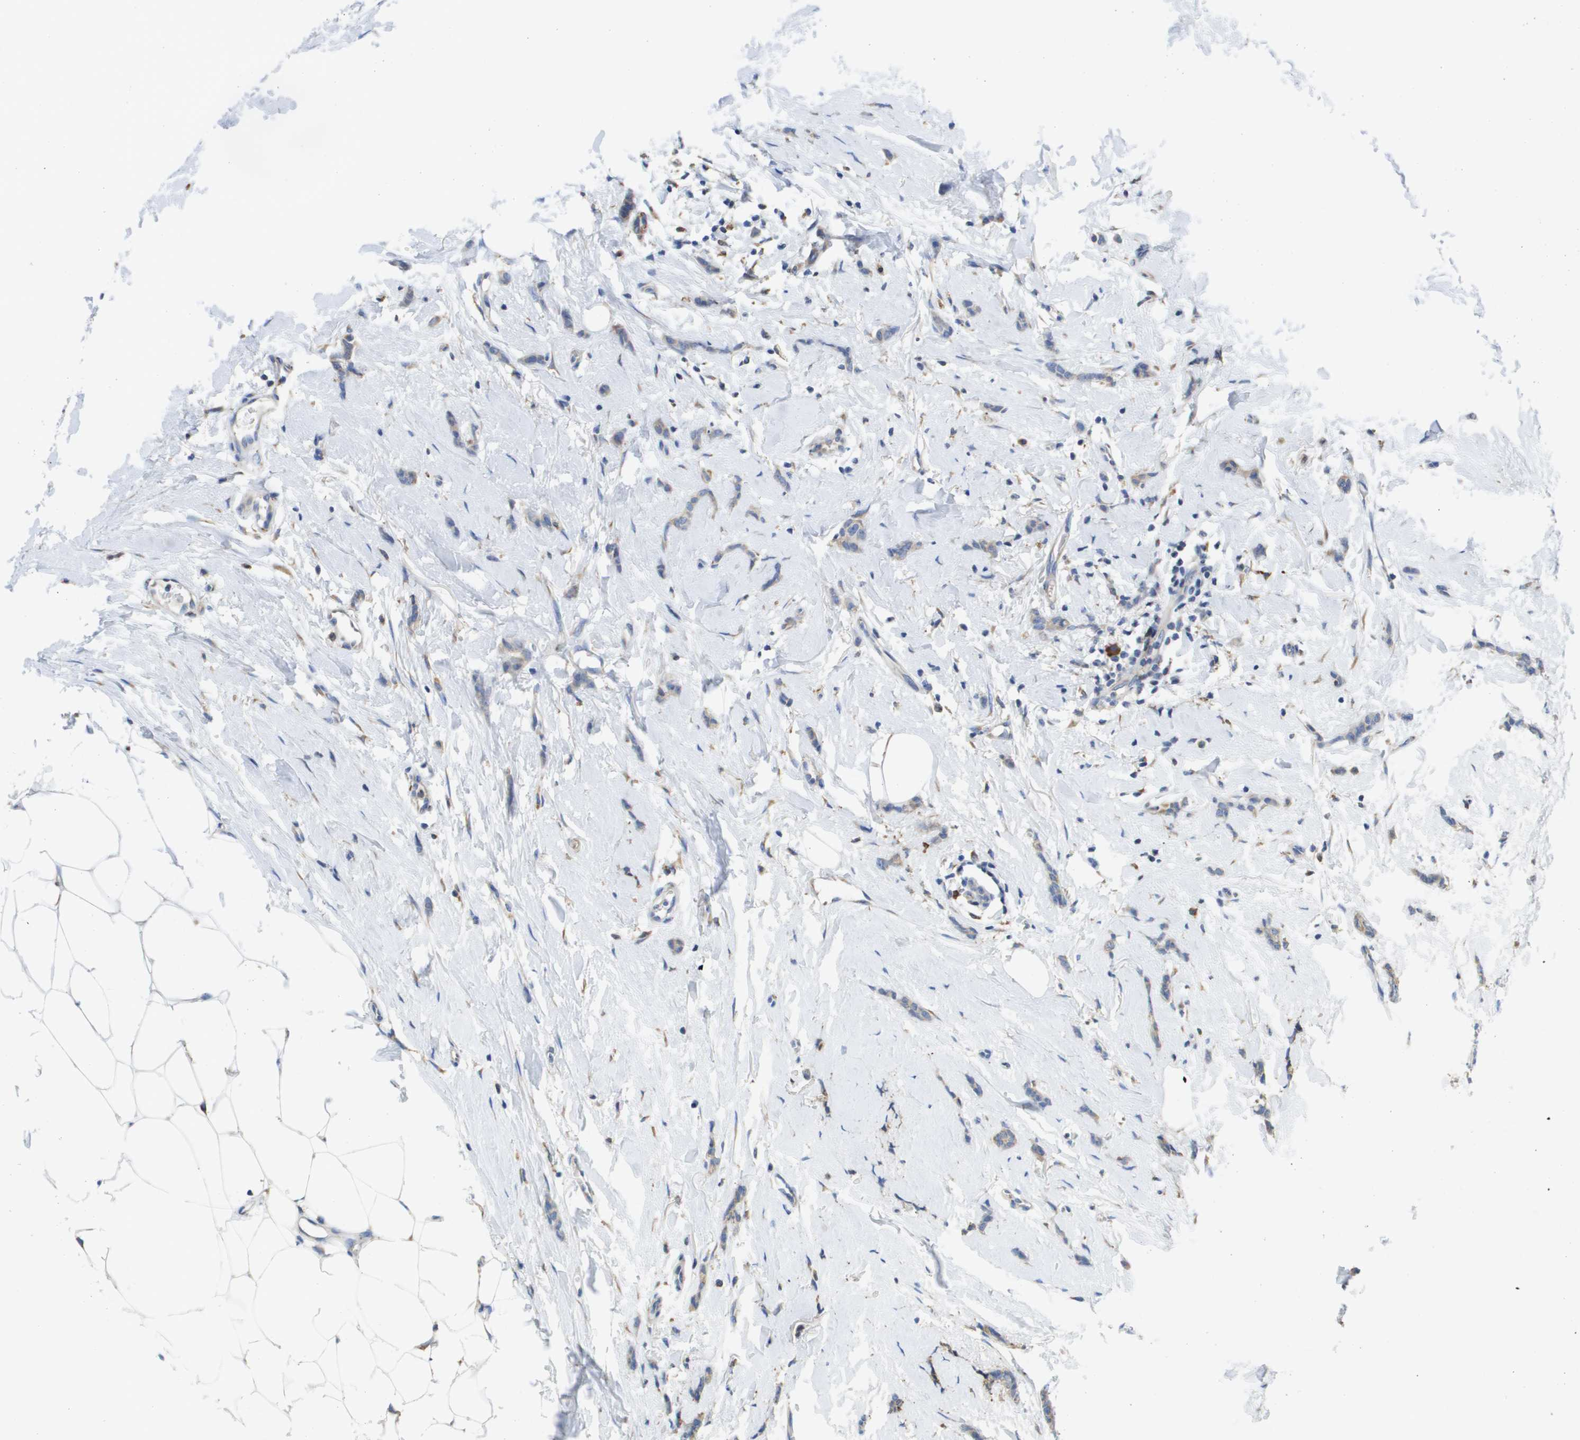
{"staining": {"intensity": "weak", "quantity": "25%-75%", "location": "cytoplasmic/membranous"}, "tissue": "breast cancer", "cell_type": "Tumor cells", "image_type": "cancer", "snomed": [{"axis": "morphology", "description": "Lobular carcinoma"}, {"axis": "topography", "description": "Skin"}, {"axis": "topography", "description": "Breast"}], "caption": "The histopathology image reveals a brown stain indicating the presence of a protein in the cytoplasmic/membranous of tumor cells in breast lobular carcinoma.", "gene": "SDR42E1", "patient": {"sex": "female", "age": 46}}